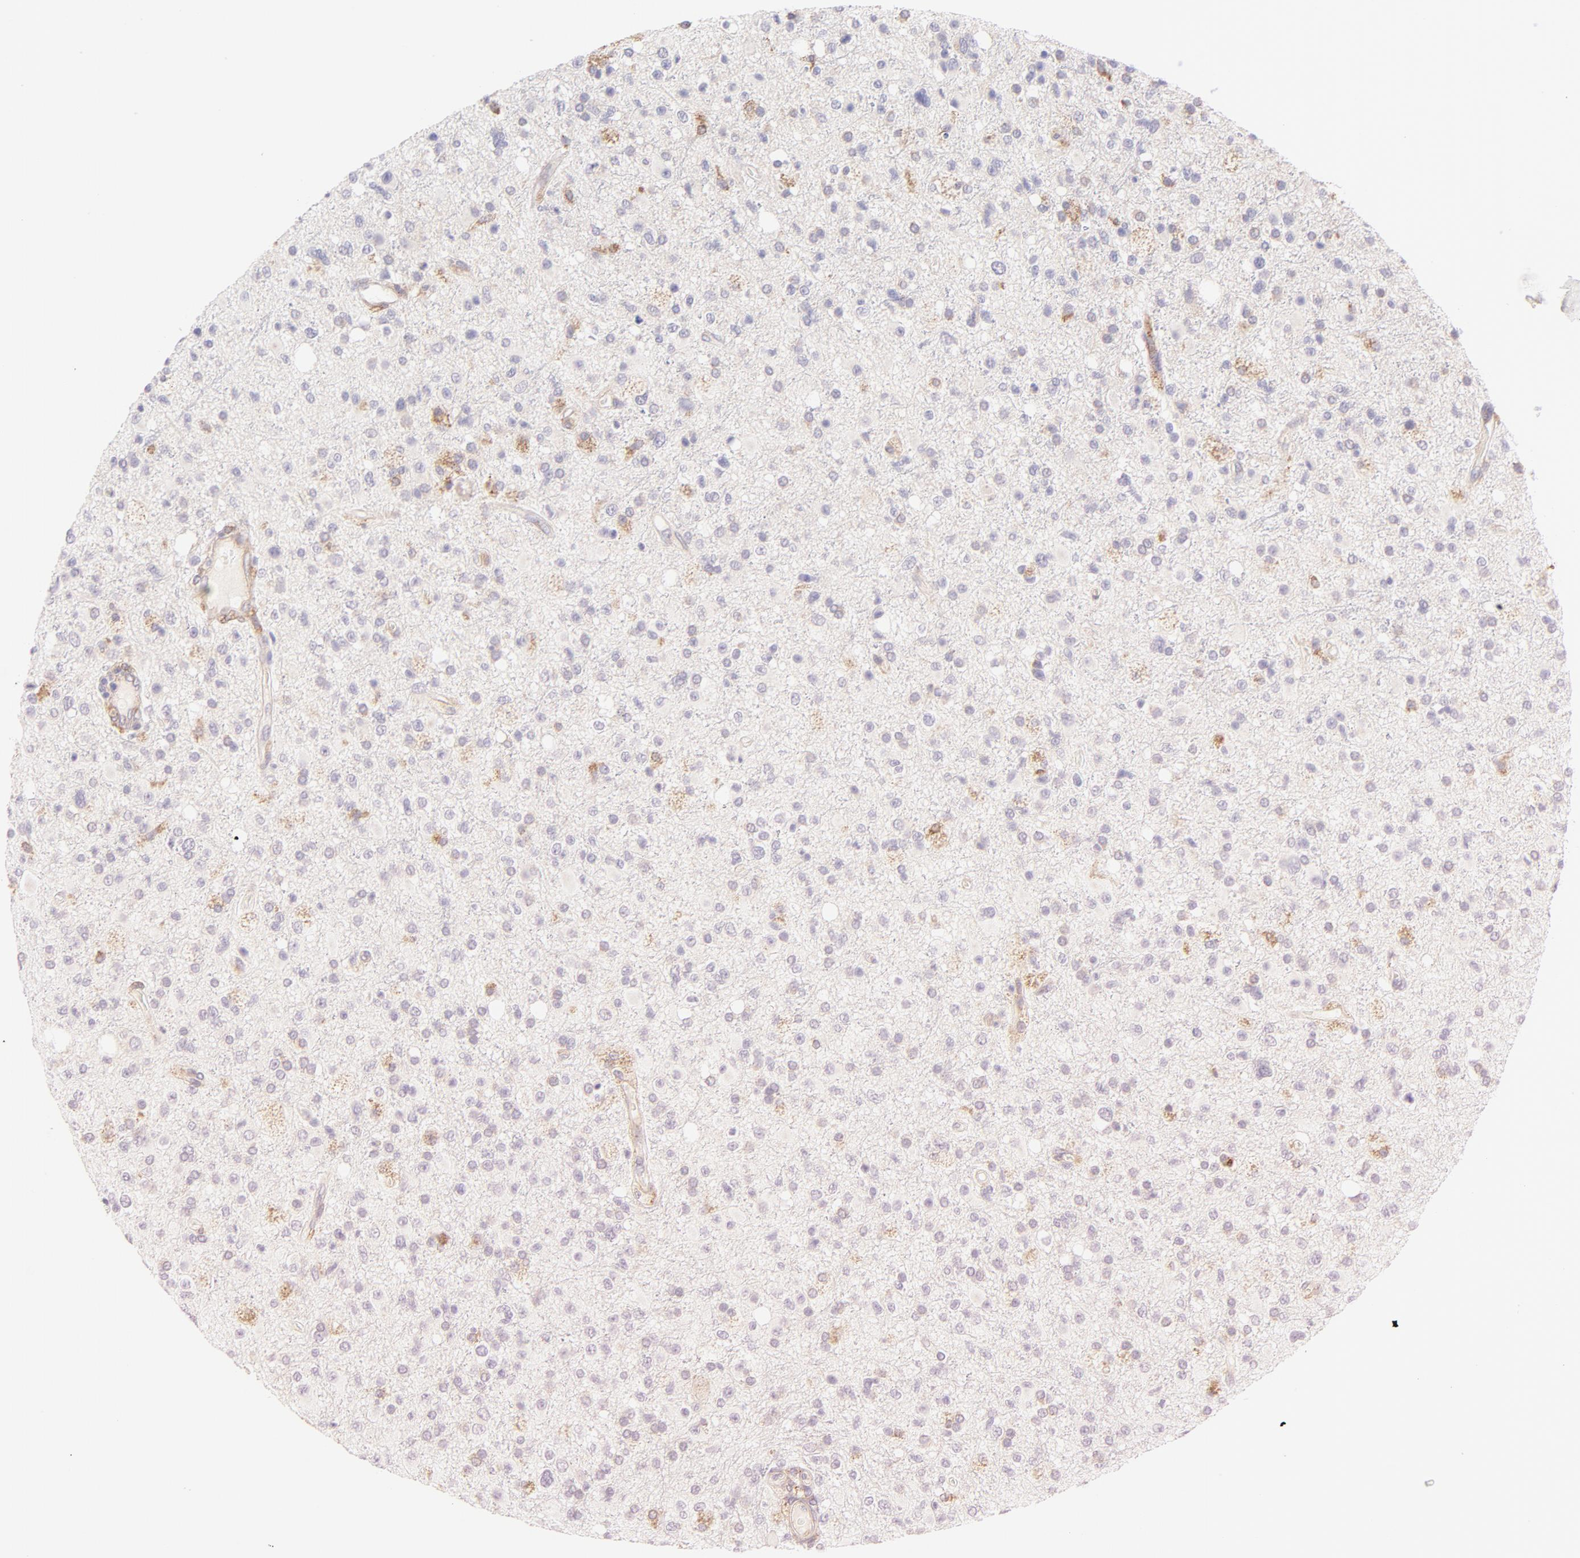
{"staining": {"intensity": "weak", "quantity": "<25%", "location": "cytoplasmic/membranous"}, "tissue": "glioma", "cell_type": "Tumor cells", "image_type": "cancer", "snomed": [{"axis": "morphology", "description": "Glioma, malignant, High grade"}, {"axis": "topography", "description": "Brain"}], "caption": "IHC of glioma shows no staining in tumor cells.", "gene": "RAPGEF3", "patient": {"sex": "male", "age": 33}}